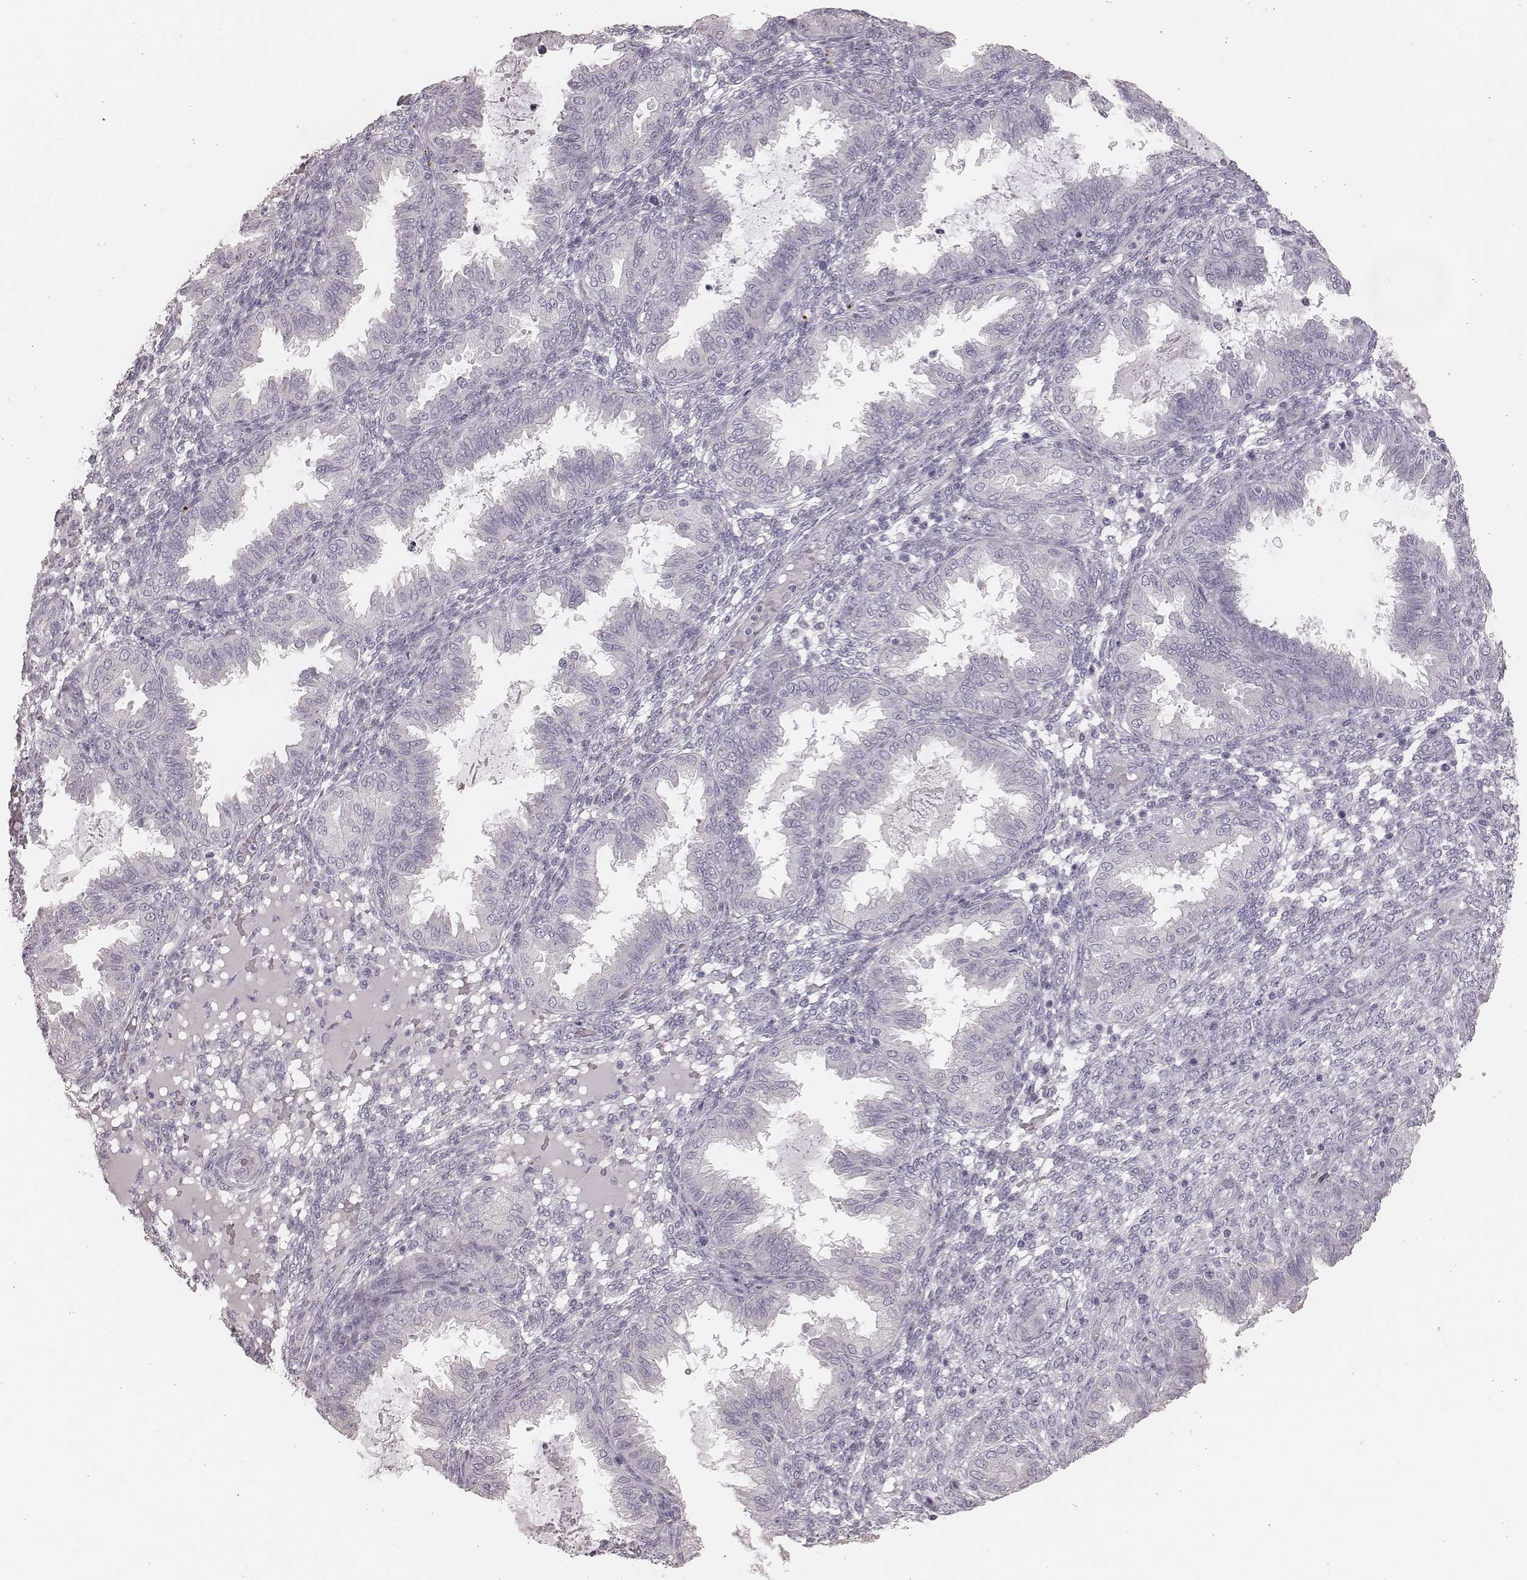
{"staining": {"intensity": "negative", "quantity": "none", "location": "none"}, "tissue": "endometrium", "cell_type": "Cells in endometrial stroma", "image_type": "normal", "snomed": [{"axis": "morphology", "description": "Normal tissue, NOS"}, {"axis": "topography", "description": "Endometrium"}], "caption": "Histopathology image shows no significant protein staining in cells in endometrial stroma of benign endometrium.", "gene": "ZP4", "patient": {"sex": "female", "age": 33}}